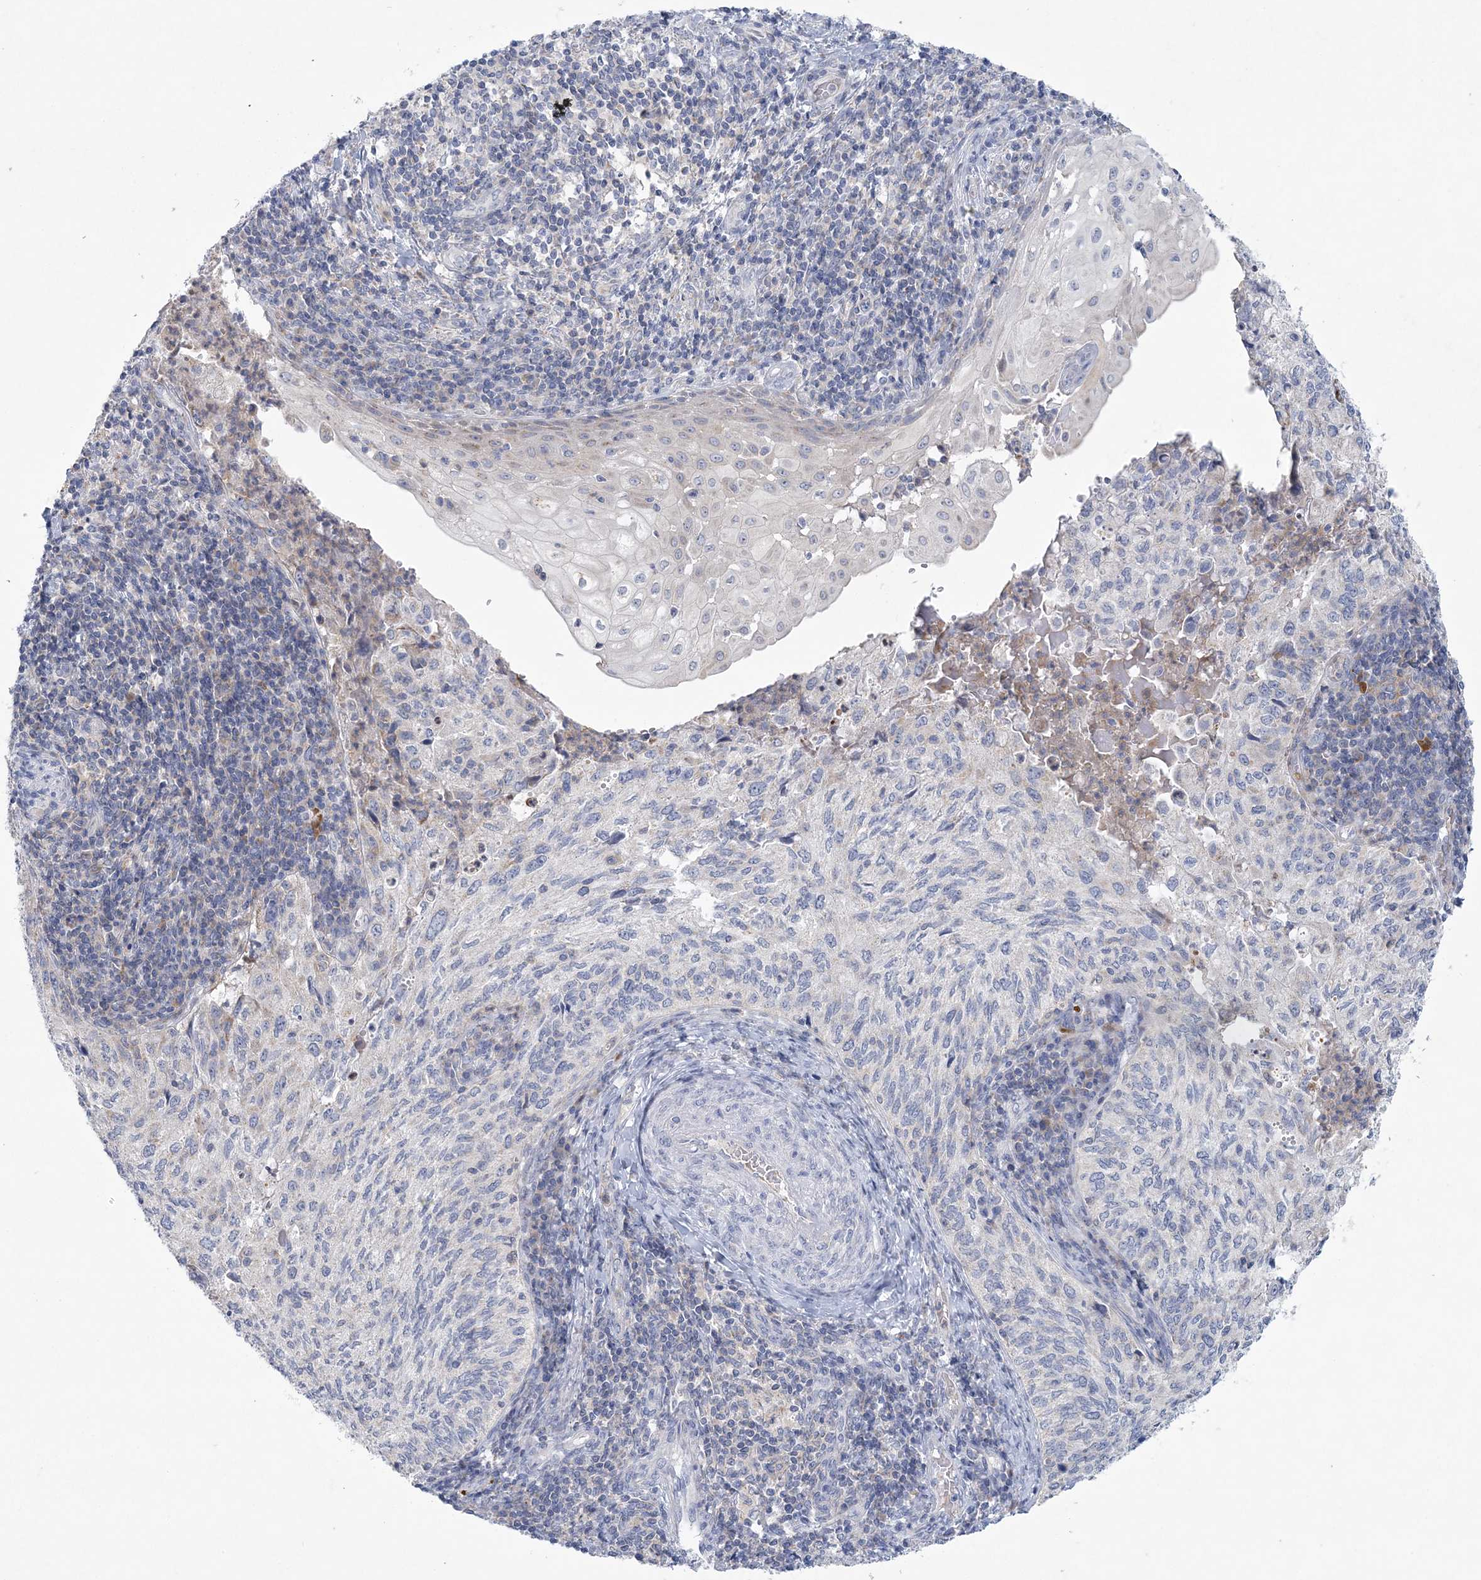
{"staining": {"intensity": "negative", "quantity": "none", "location": "none"}, "tissue": "cervical cancer", "cell_type": "Tumor cells", "image_type": "cancer", "snomed": [{"axis": "morphology", "description": "Squamous cell carcinoma, NOS"}, {"axis": "topography", "description": "Cervix"}], "caption": "There is no significant staining in tumor cells of cervical squamous cell carcinoma.", "gene": "NIPAL1", "patient": {"sex": "female", "age": 30}}